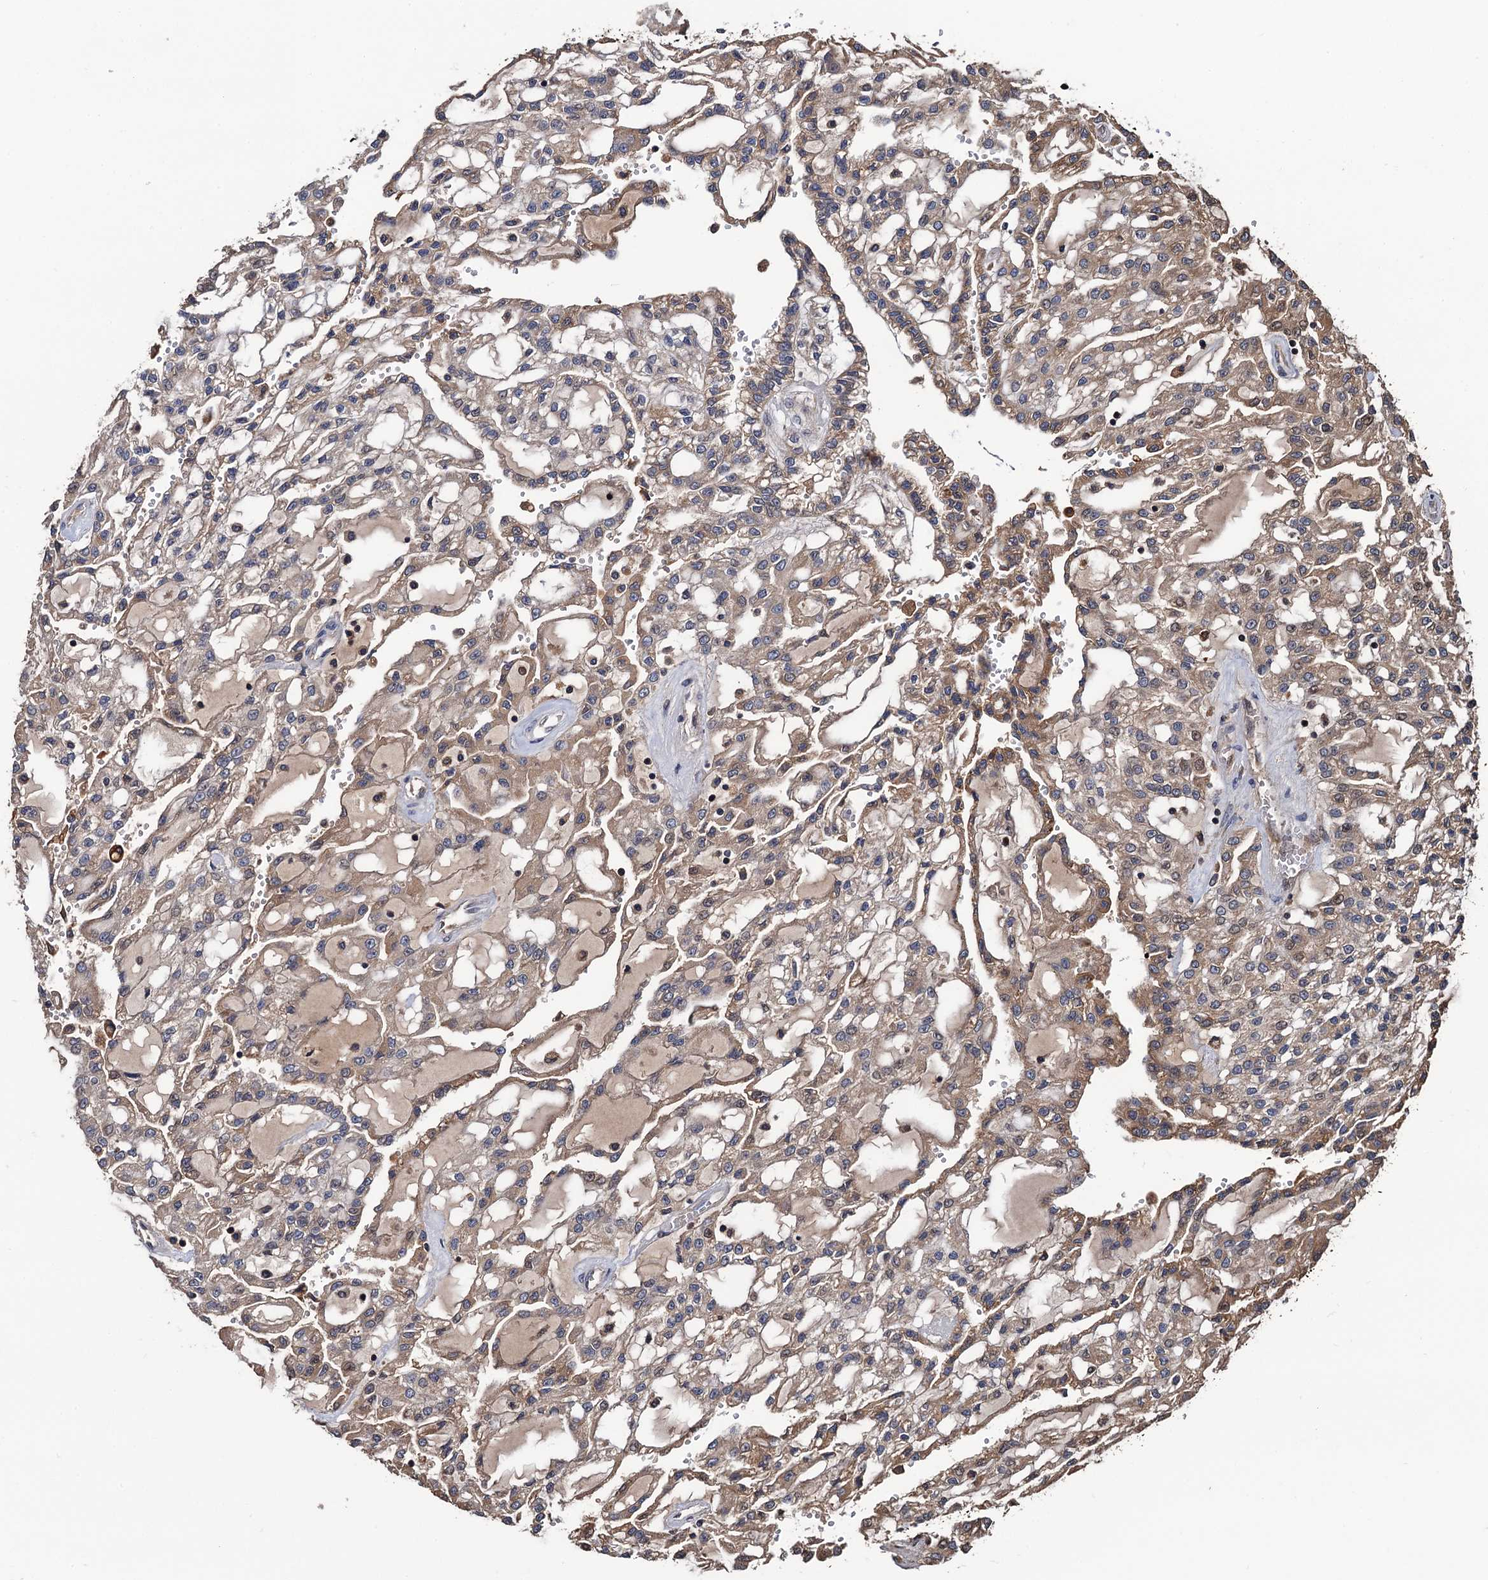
{"staining": {"intensity": "moderate", "quantity": ">75%", "location": "cytoplasmic/membranous"}, "tissue": "renal cancer", "cell_type": "Tumor cells", "image_type": "cancer", "snomed": [{"axis": "morphology", "description": "Adenocarcinoma, NOS"}, {"axis": "topography", "description": "Kidney"}], "caption": "Renal cancer stained with DAB (3,3'-diaminobenzidine) IHC reveals medium levels of moderate cytoplasmic/membranous positivity in approximately >75% of tumor cells.", "gene": "RGS11", "patient": {"sex": "male", "age": 63}}